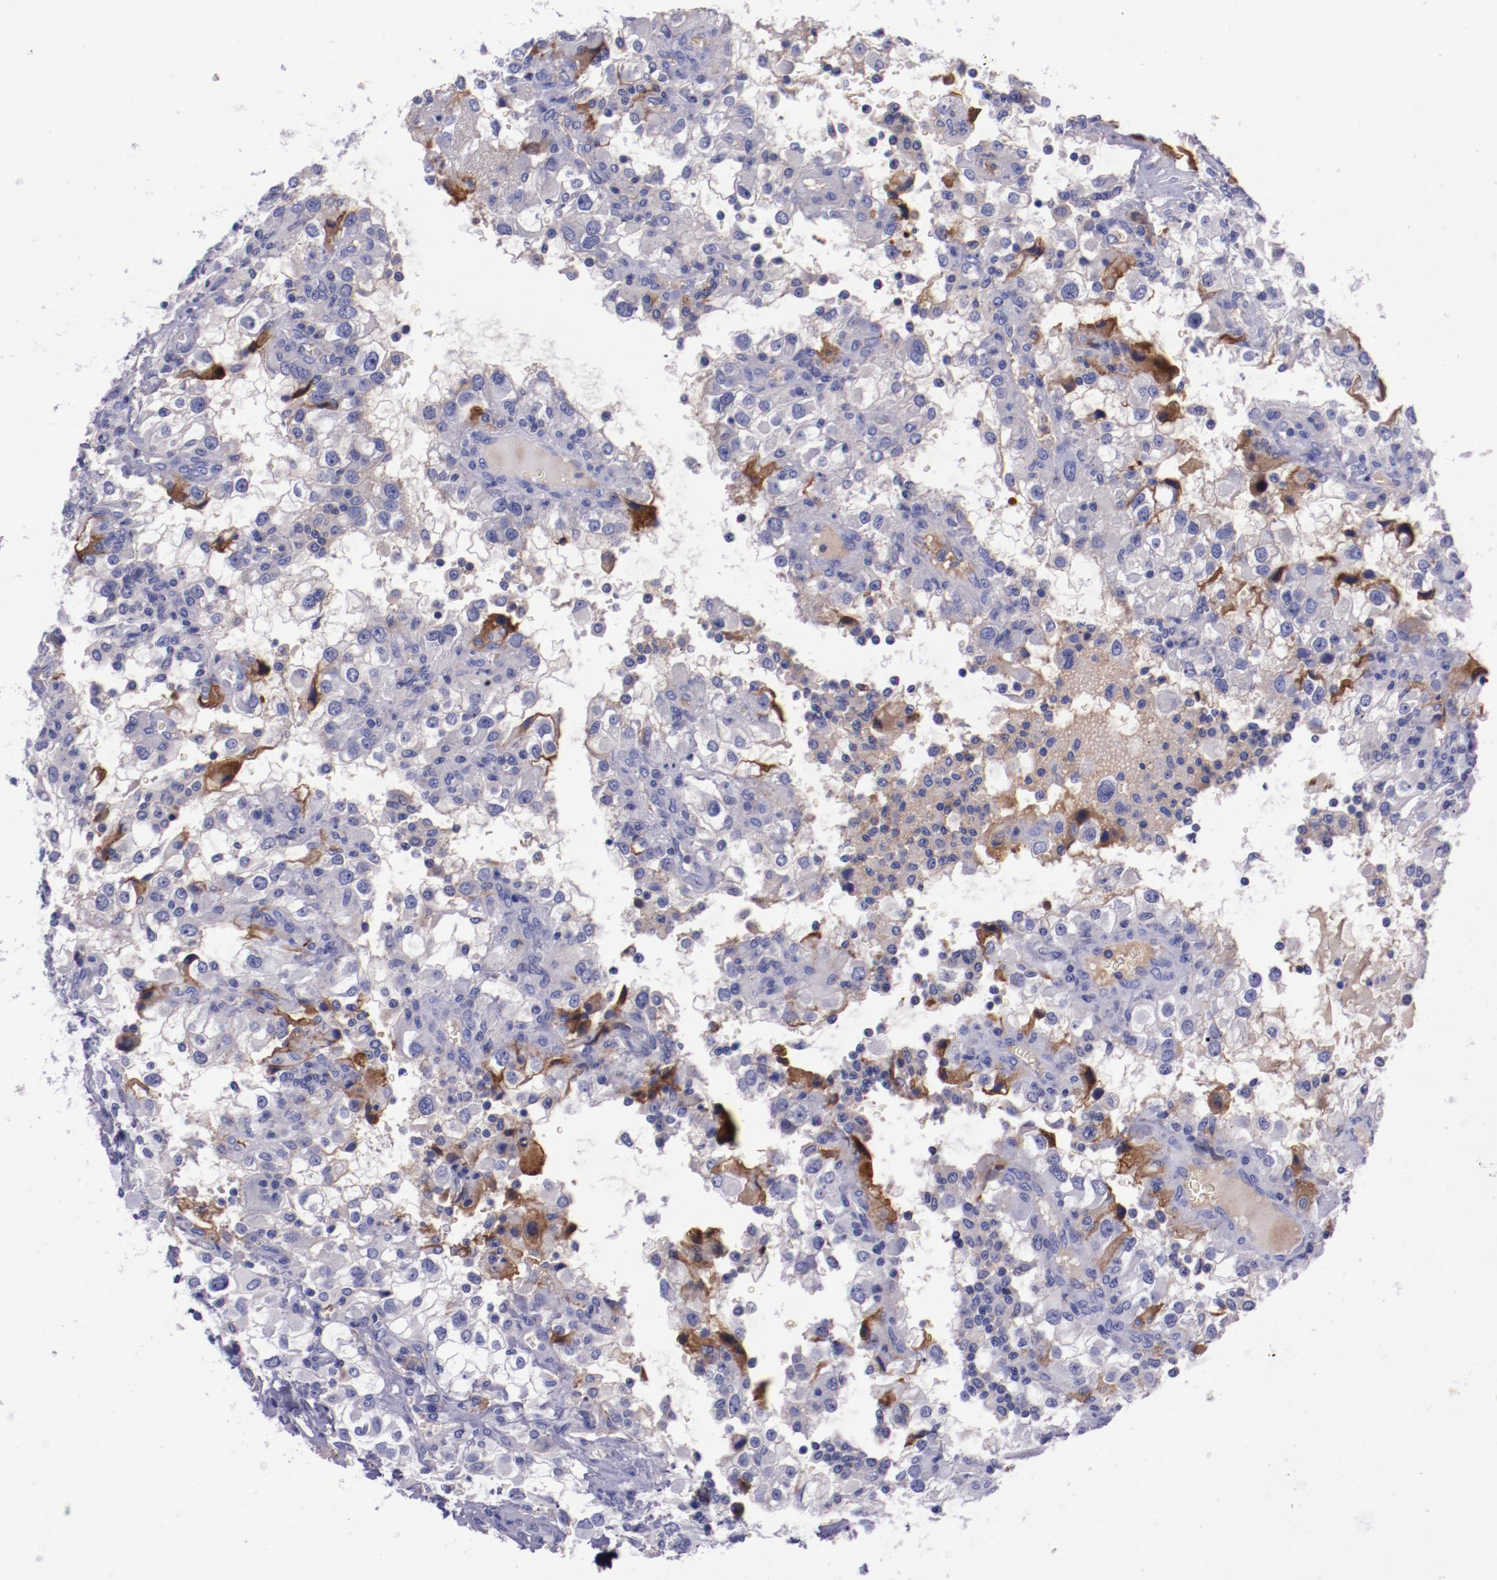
{"staining": {"intensity": "weak", "quantity": "<25%", "location": "cytoplasmic/membranous"}, "tissue": "renal cancer", "cell_type": "Tumor cells", "image_type": "cancer", "snomed": [{"axis": "morphology", "description": "Adenocarcinoma, NOS"}, {"axis": "topography", "description": "Kidney"}], "caption": "A histopathology image of human renal cancer is negative for staining in tumor cells. The staining was performed using DAB to visualize the protein expression in brown, while the nuclei were stained in blue with hematoxylin (Magnification: 20x).", "gene": "APOH", "patient": {"sex": "female", "age": 52}}